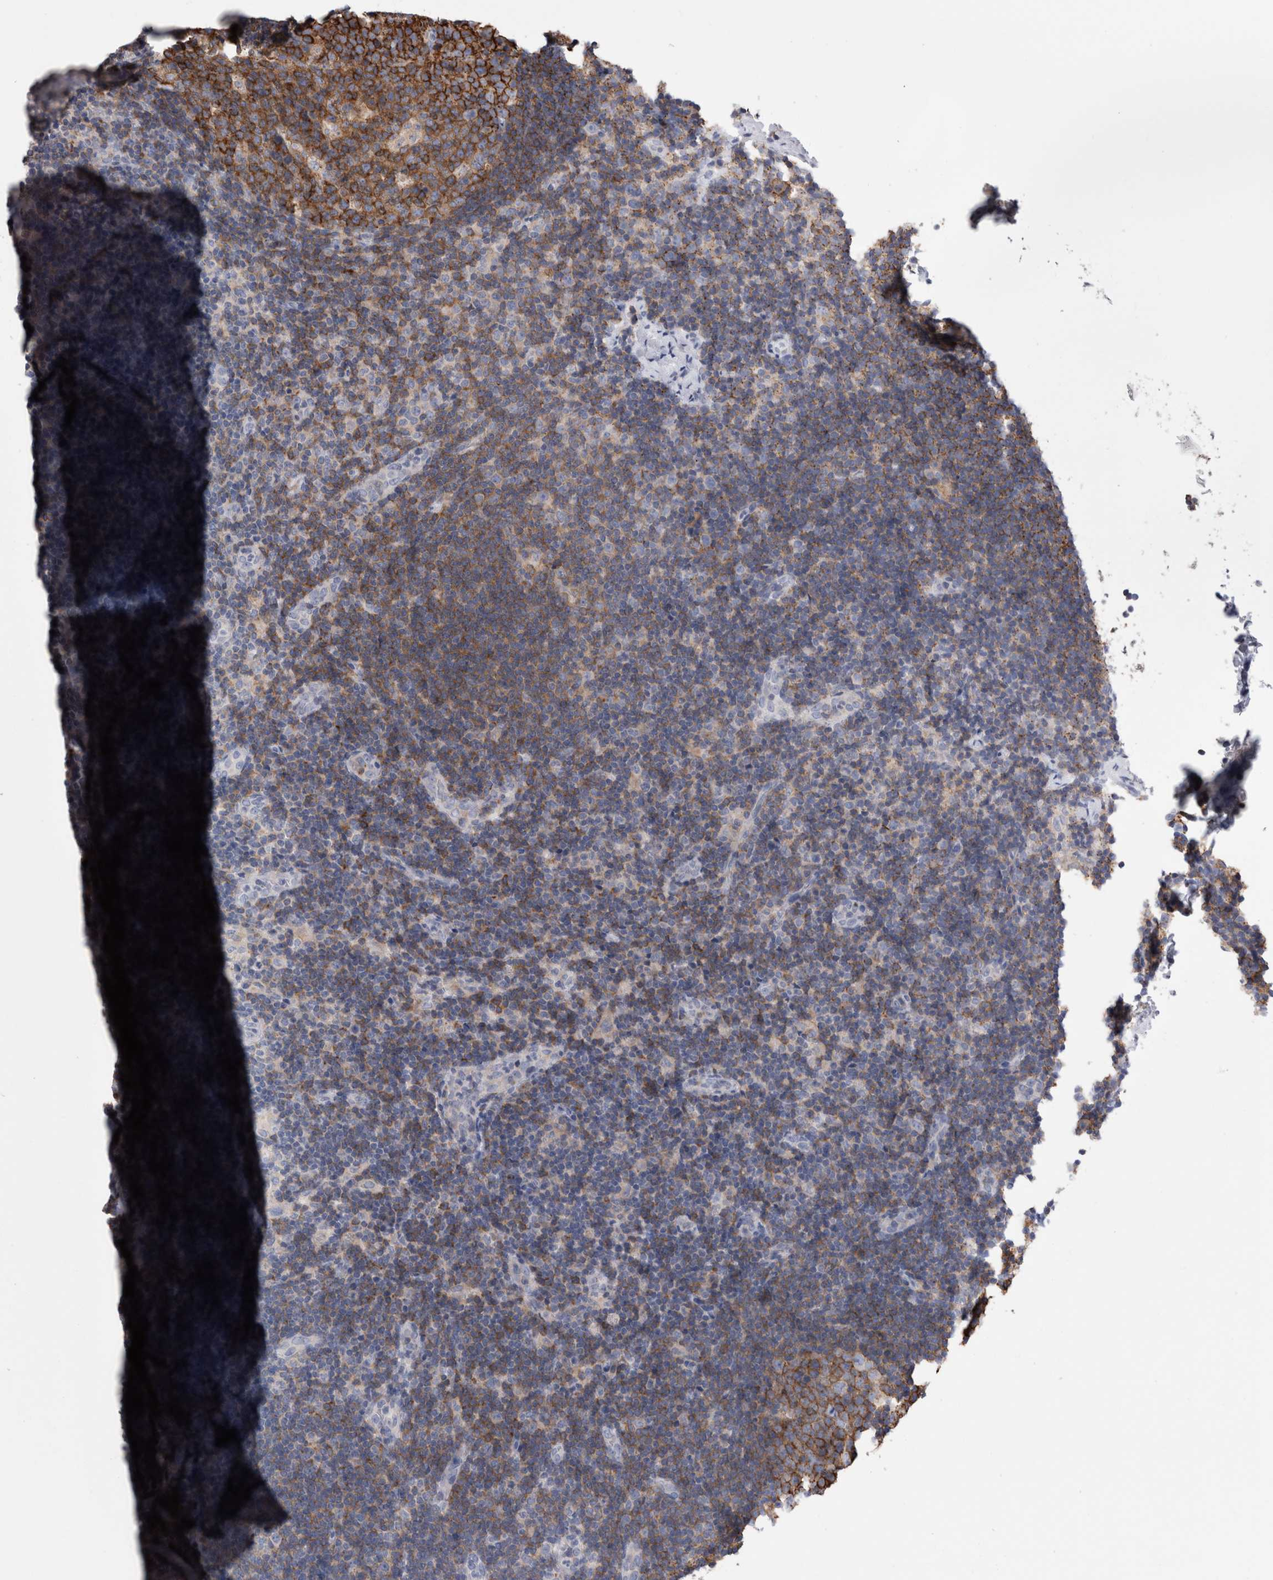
{"staining": {"intensity": "strong", "quantity": ">75%", "location": "cytoplasmic/membranous"}, "tissue": "lymph node", "cell_type": "Germinal center cells", "image_type": "normal", "snomed": [{"axis": "morphology", "description": "Normal tissue, NOS"}, {"axis": "topography", "description": "Lymph node"}], "caption": "Immunohistochemical staining of normal human lymph node exhibits high levels of strong cytoplasmic/membranous positivity in about >75% of germinal center cells. (Brightfield microscopy of DAB IHC at high magnification).", "gene": "DCTN6", "patient": {"sex": "female", "age": 22}}